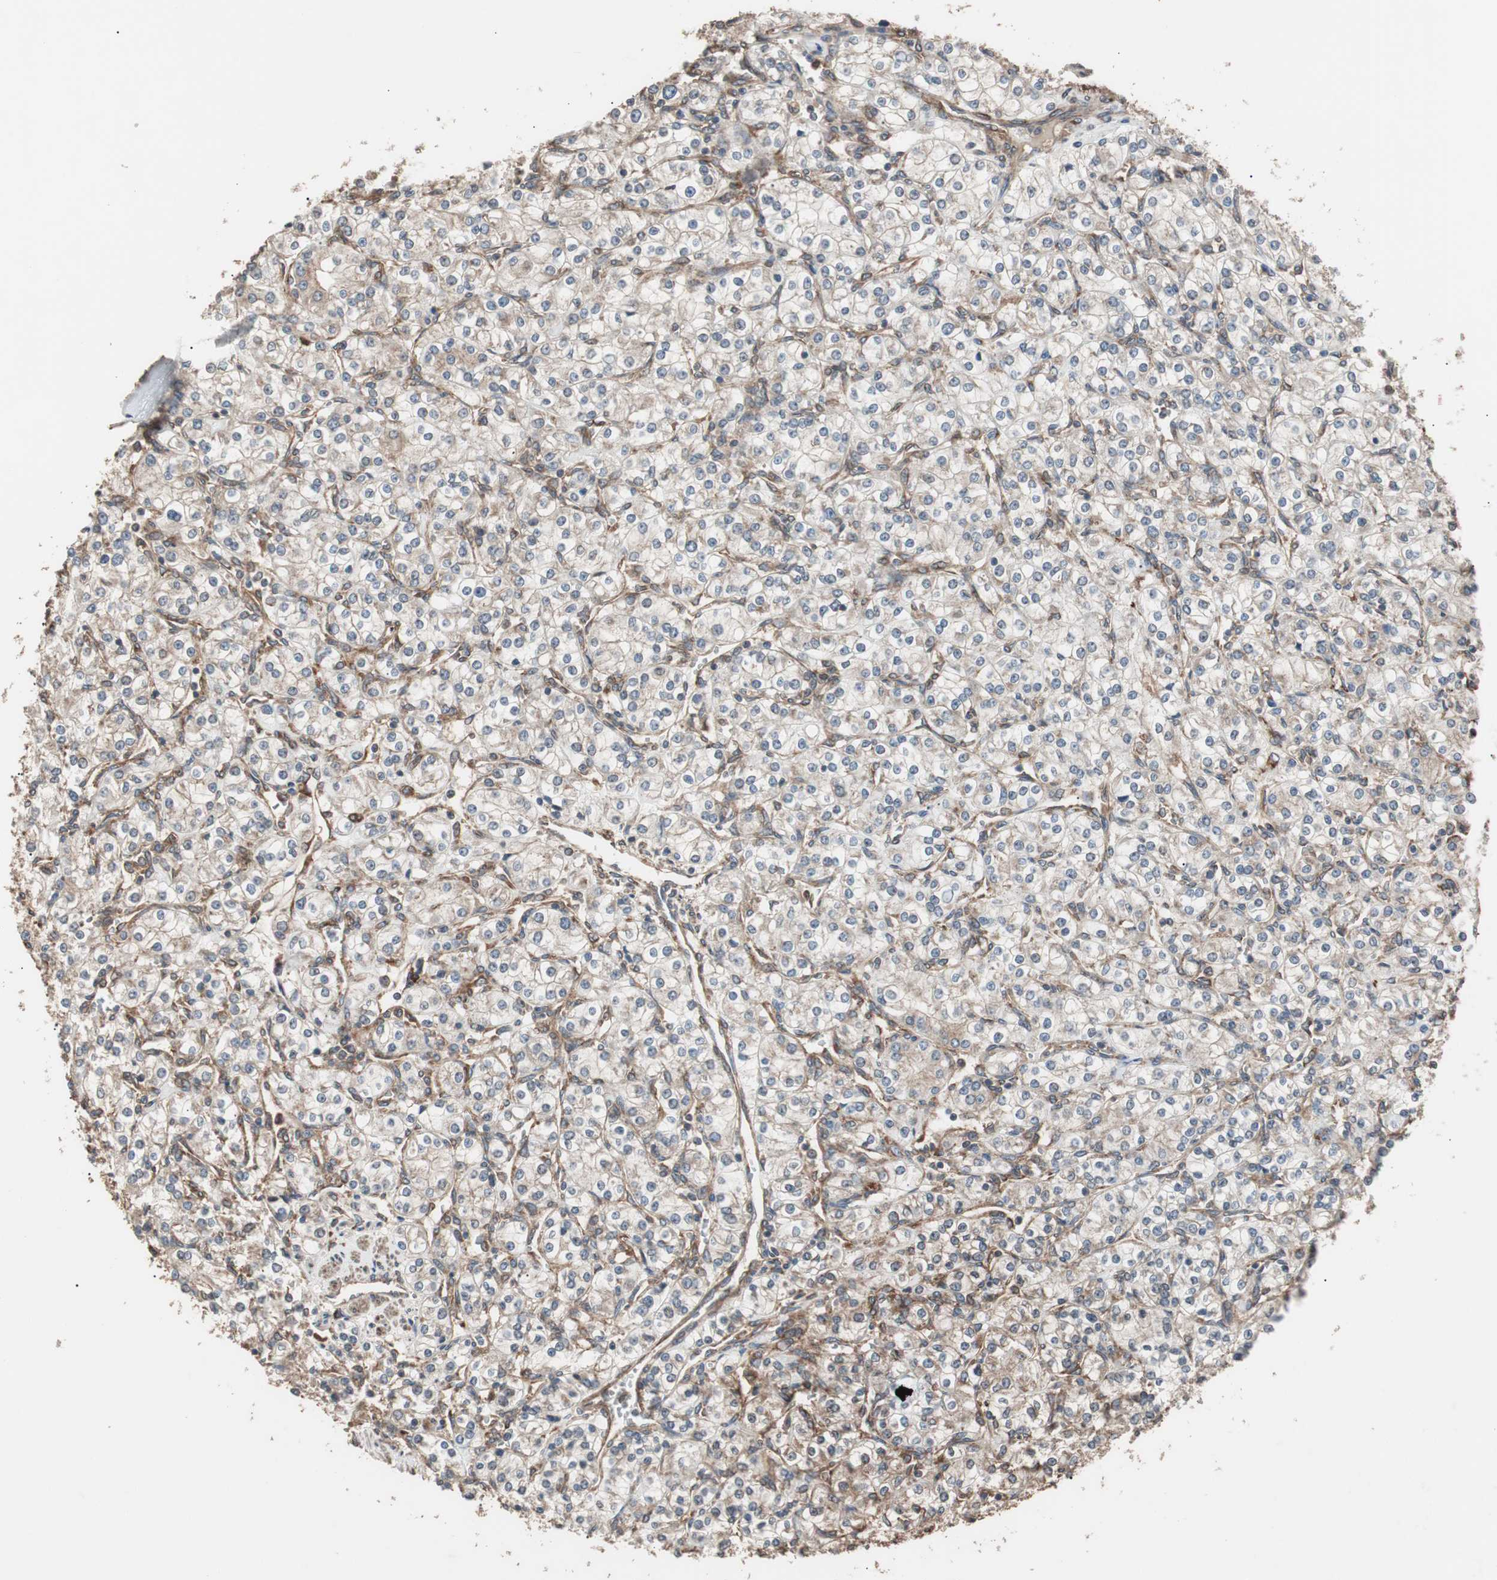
{"staining": {"intensity": "weak", "quantity": "25%-75%", "location": "cytoplasmic/membranous"}, "tissue": "renal cancer", "cell_type": "Tumor cells", "image_type": "cancer", "snomed": [{"axis": "morphology", "description": "Adenocarcinoma, NOS"}, {"axis": "topography", "description": "Kidney"}], "caption": "Tumor cells show weak cytoplasmic/membranous staining in approximately 25%-75% of cells in adenocarcinoma (renal). The protein is stained brown, and the nuclei are stained in blue (DAB IHC with brightfield microscopy, high magnification).", "gene": "LZTS1", "patient": {"sex": "male", "age": 77}}